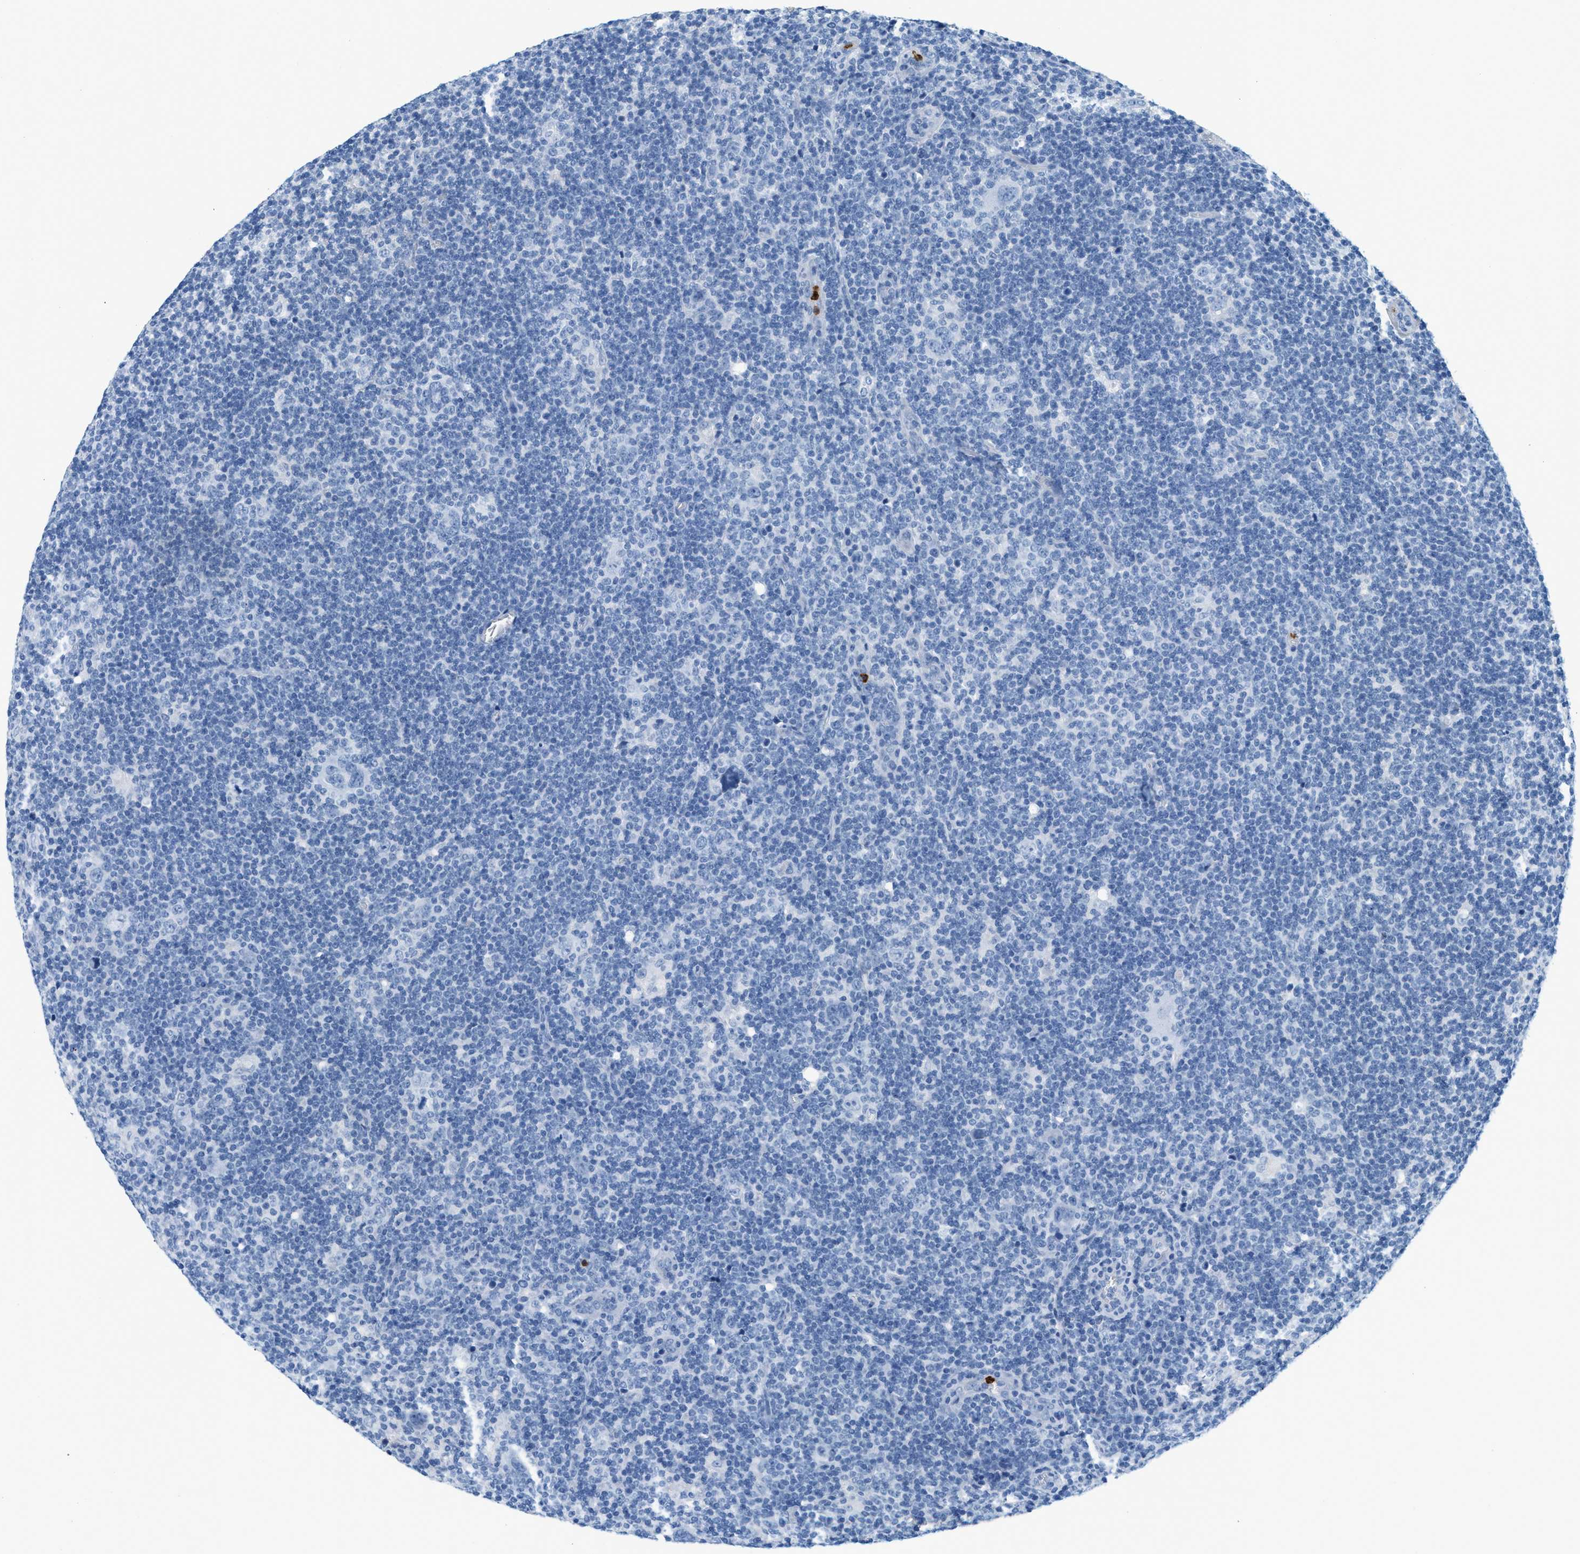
{"staining": {"intensity": "negative", "quantity": "none", "location": "none"}, "tissue": "lymphoma", "cell_type": "Tumor cells", "image_type": "cancer", "snomed": [{"axis": "morphology", "description": "Hodgkin's disease, NOS"}, {"axis": "topography", "description": "Lymph node"}], "caption": "DAB (3,3'-diaminobenzidine) immunohistochemical staining of human Hodgkin's disease reveals no significant positivity in tumor cells.", "gene": "LCN2", "patient": {"sex": "female", "age": 57}}